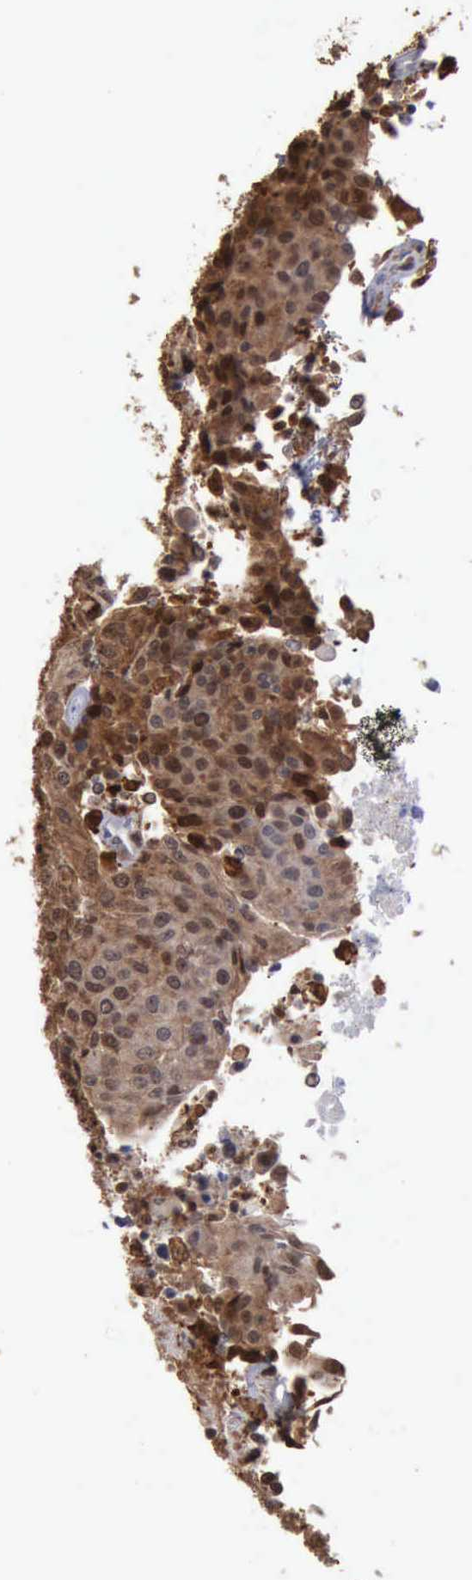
{"staining": {"intensity": "strong", "quantity": ">75%", "location": "cytoplasmic/membranous,nuclear"}, "tissue": "urothelial cancer", "cell_type": "Tumor cells", "image_type": "cancer", "snomed": [{"axis": "morphology", "description": "Urothelial carcinoma, High grade"}, {"axis": "topography", "description": "Urinary bladder"}], "caption": "Brown immunohistochemical staining in urothelial cancer shows strong cytoplasmic/membranous and nuclear positivity in about >75% of tumor cells. (brown staining indicates protein expression, while blue staining denotes nuclei).", "gene": "STAT1", "patient": {"sex": "female", "age": 85}}